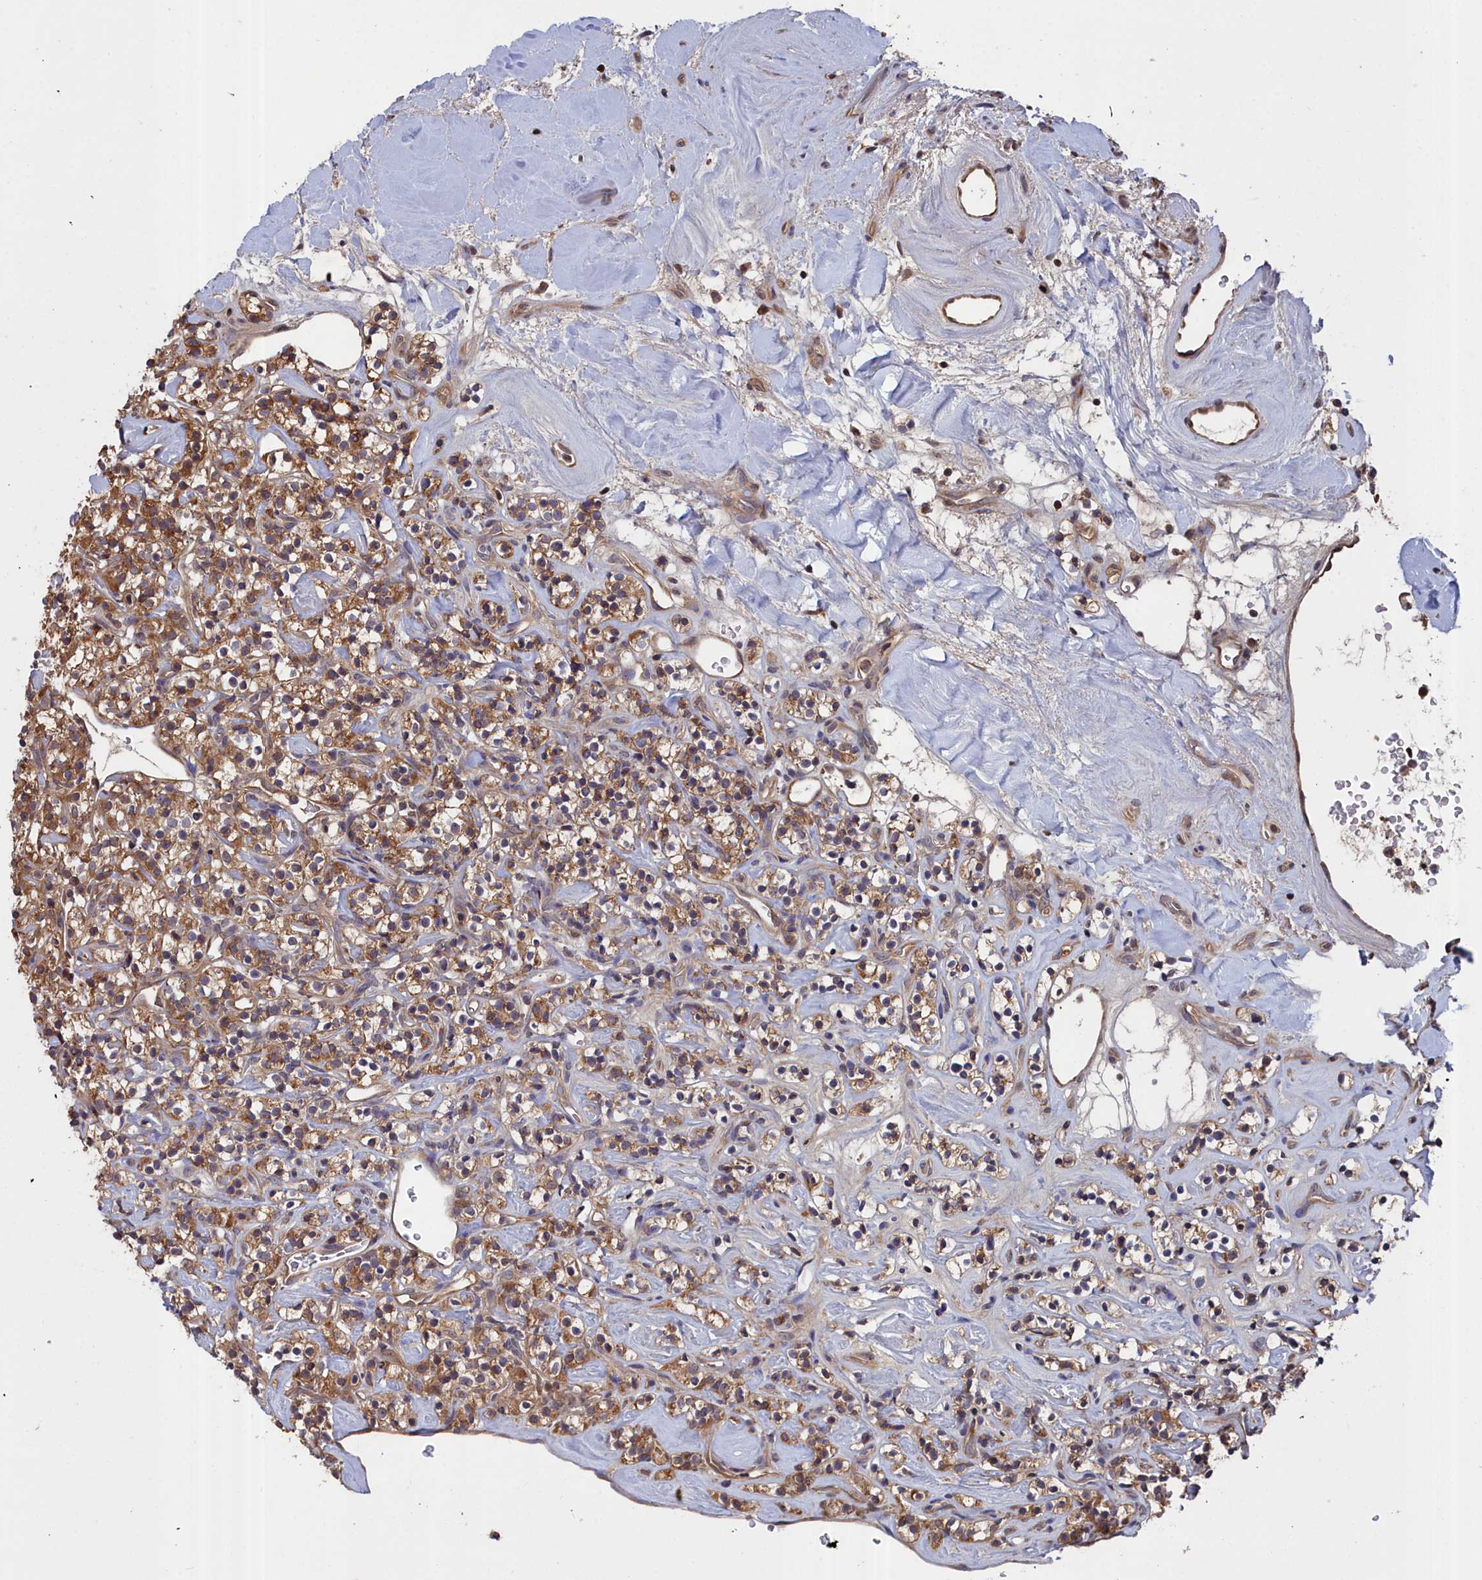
{"staining": {"intensity": "moderate", "quantity": ">75%", "location": "cytoplasmic/membranous"}, "tissue": "renal cancer", "cell_type": "Tumor cells", "image_type": "cancer", "snomed": [{"axis": "morphology", "description": "Adenocarcinoma, NOS"}, {"axis": "topography", "description": "Kidney"}], "caption": "IHC of human renal cancer (adenocarcinoma) shows medium levels of moderate cytoplasmic/membranous expression in approximately >75% of tumor cells.", "gene": "GFRA2", "patient": {"sex": "male", "age": 77}}